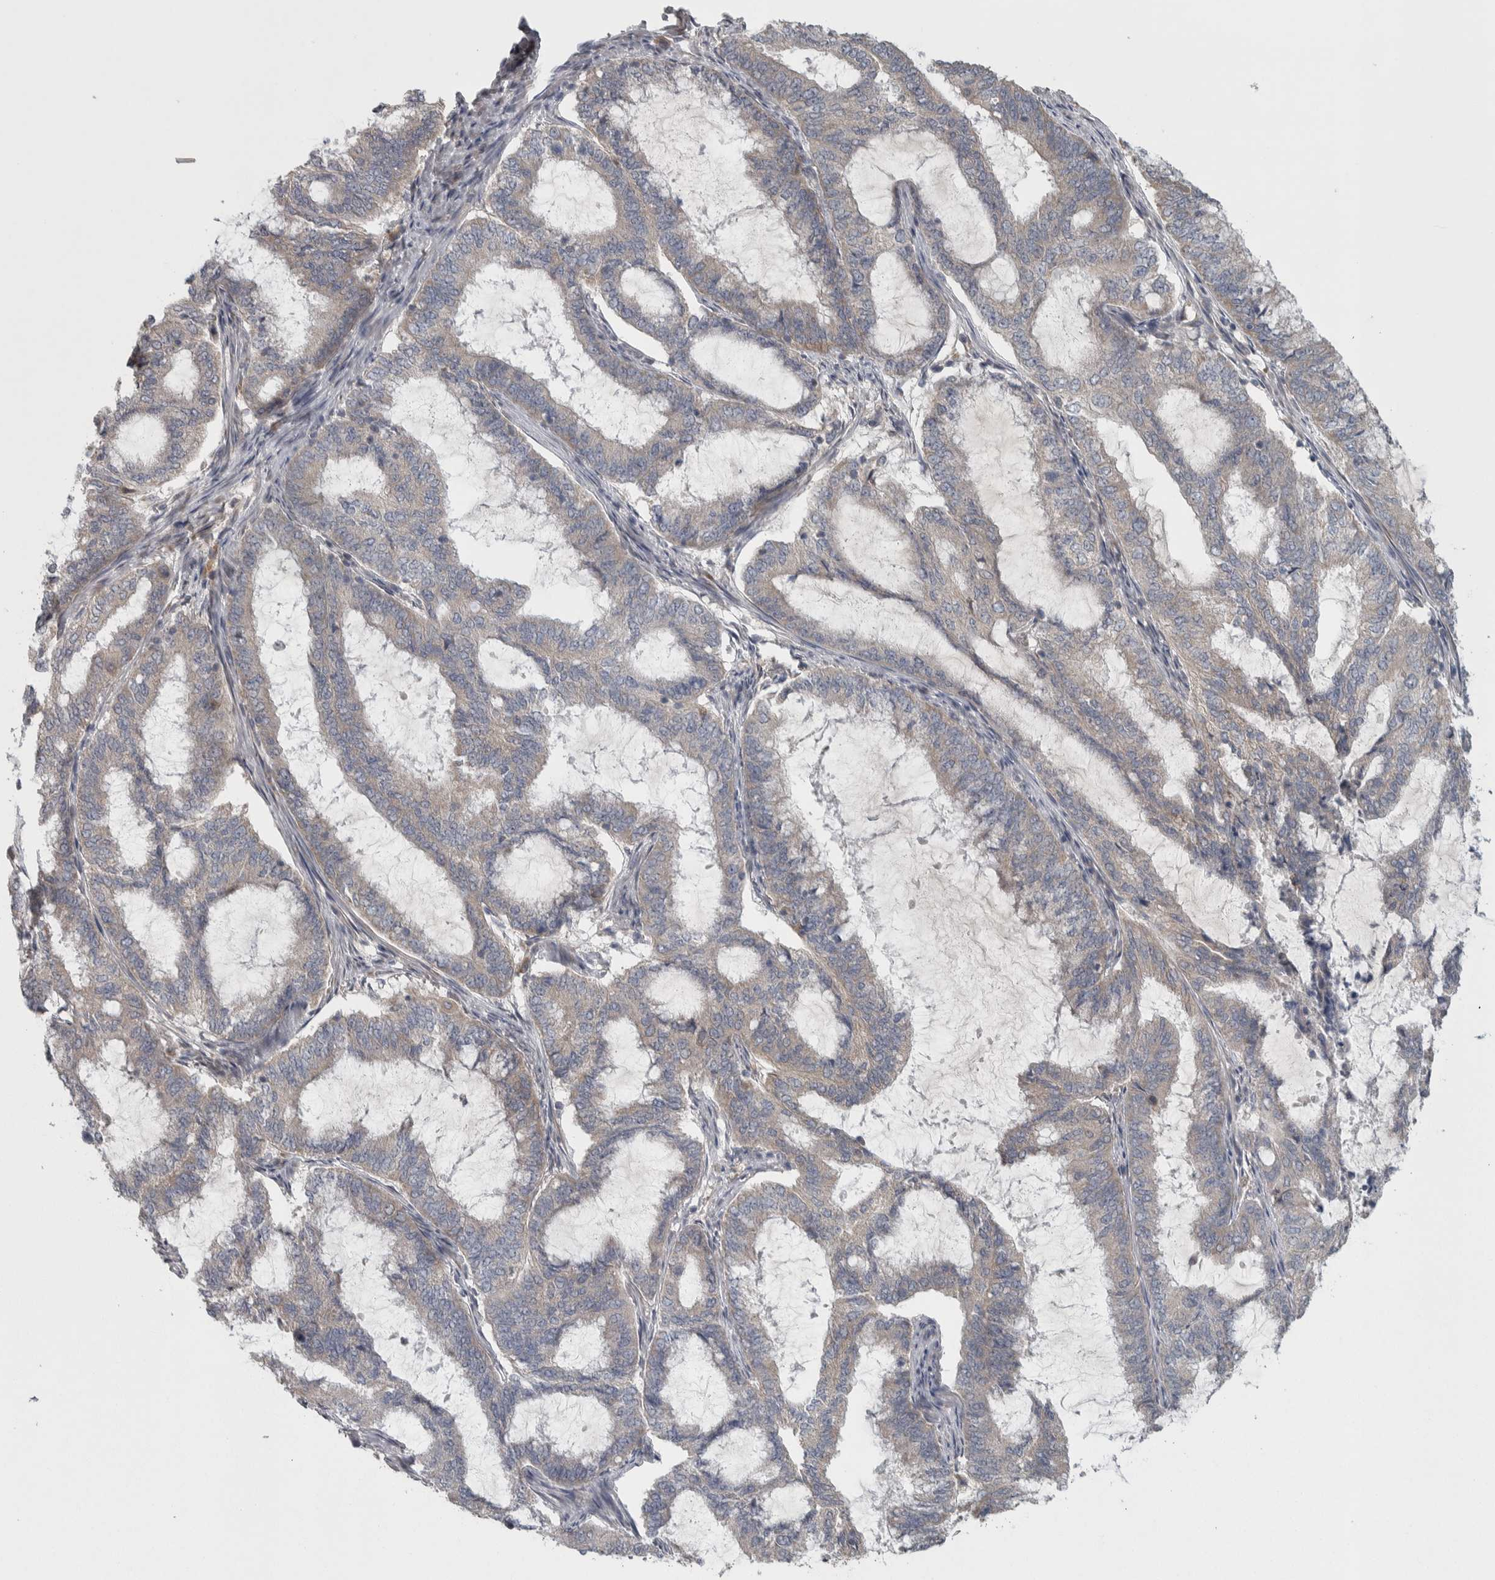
{"staining": {"intensity": "negative", "quantity": "none", "location": "none"}, "tissue": "endometrial cancer", "cell_type": "Tumor cells", "image_type": "cancer", "snomed": [{"axis": "morphology", "description": "Adenocarcinoma, NOS"}, {"axis": "topography", "description": "Endometrium"}], "caption": "IHC of endometrial cancer (adenocarcinoma) exhibits no expression in tumor cells.", "gene": "SRP68", "patient": {"sex": "female", "age": 51}}